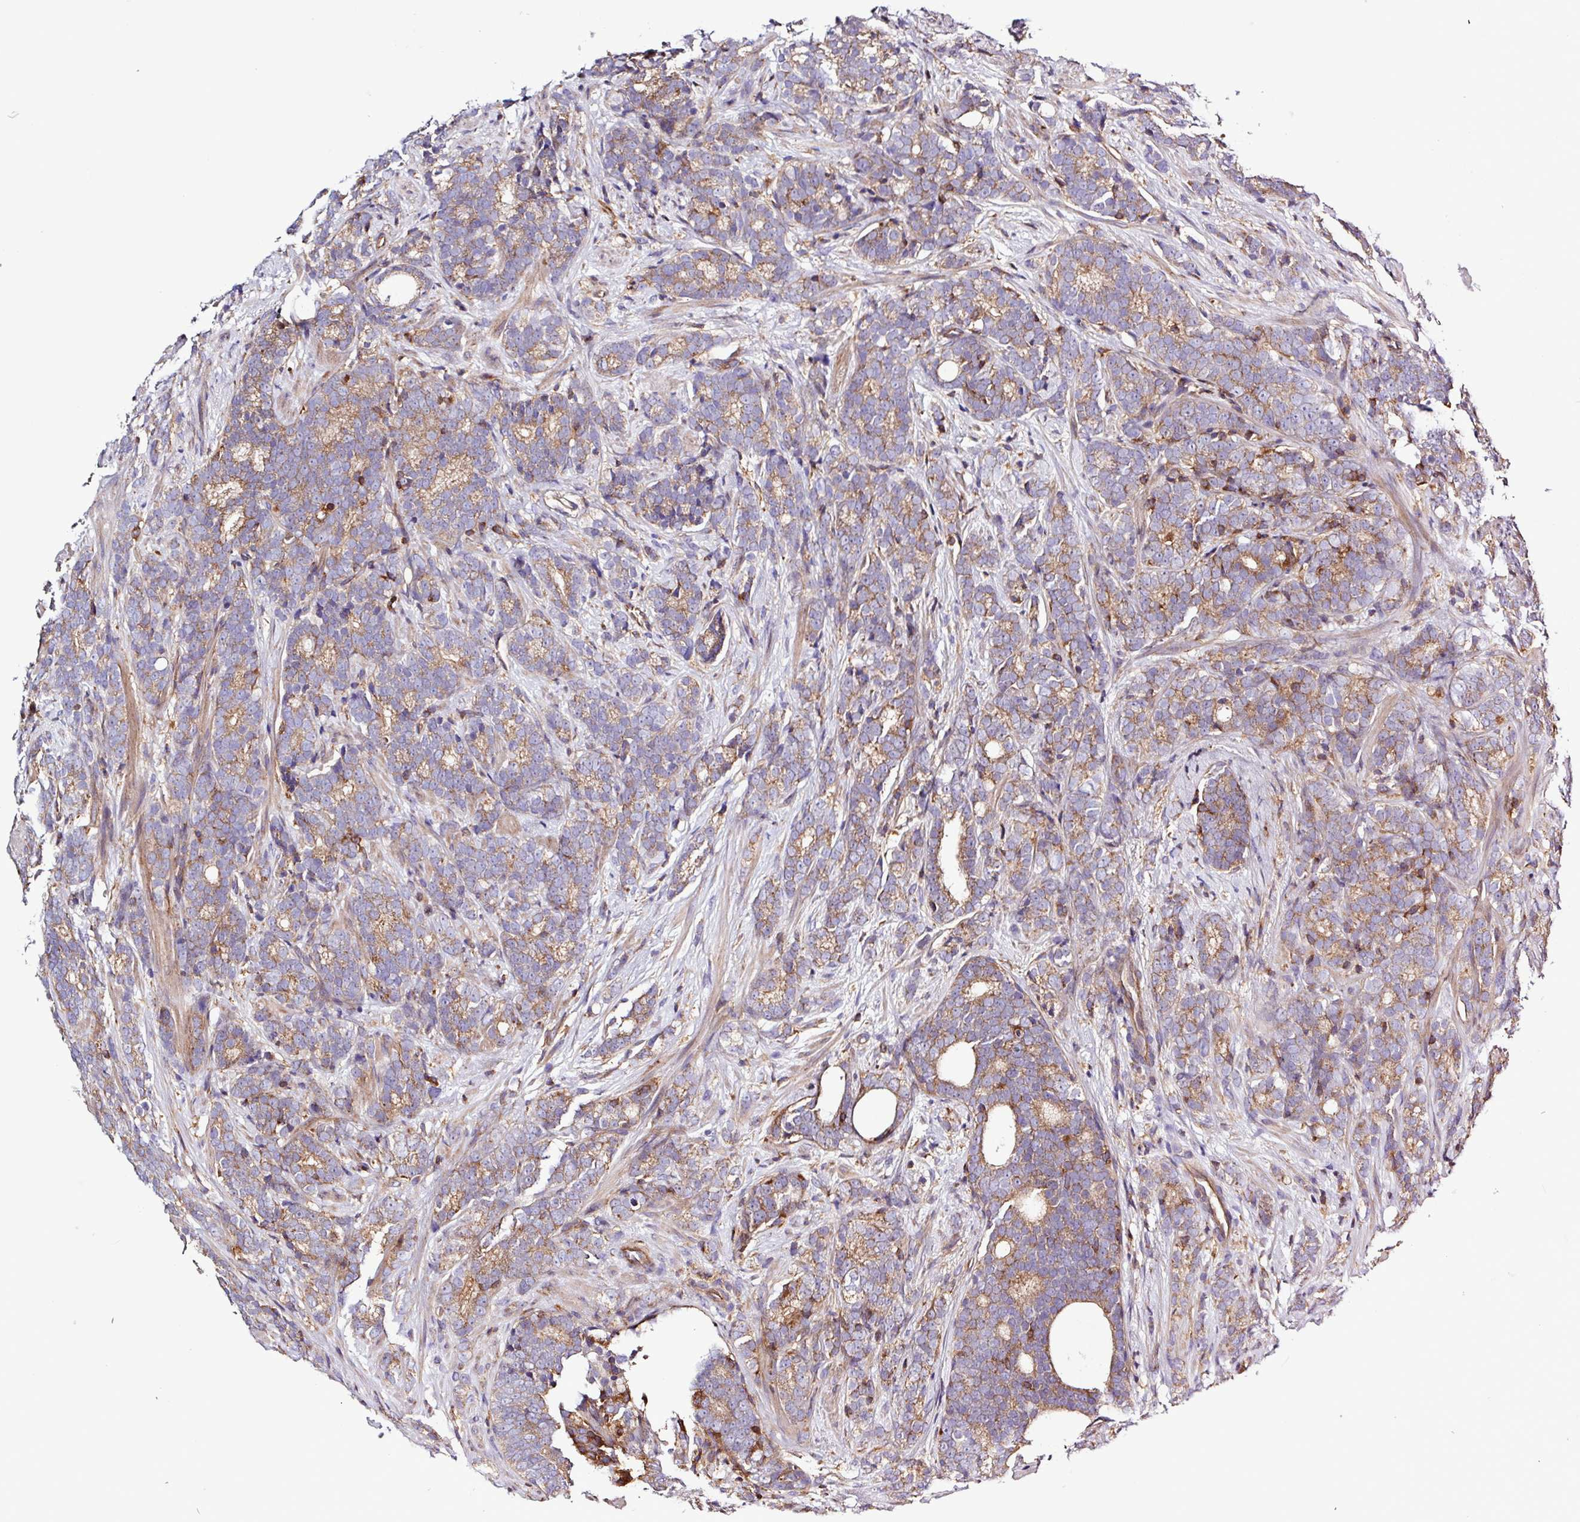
{"staining": {"intensity": "moderate", "quantity": ">75%", "location": "cytoplasmic/membranous"}, "tissue": "prostate cancer", "cell_type": "Tumor cells", "image_type": "cancer", "snomed": [{"axis": "morphology", "description": "Adenocarcinoma, High grade"}, {"axis": "topography", "description": "Prostate"}], "caption": "Brown immunohistochemical staining in prostate cancer (high-grade adenocarcinoma) reveals moderate cytoplasmic/membranous positivity in about >75% of tumor cells. (DAB (3,3'-diaminobenzidine) IHC, brown staining for protein, blue staining for nuclei).", "gene": "ACTR3", "patient": {"sex": "male", "age": 64}}